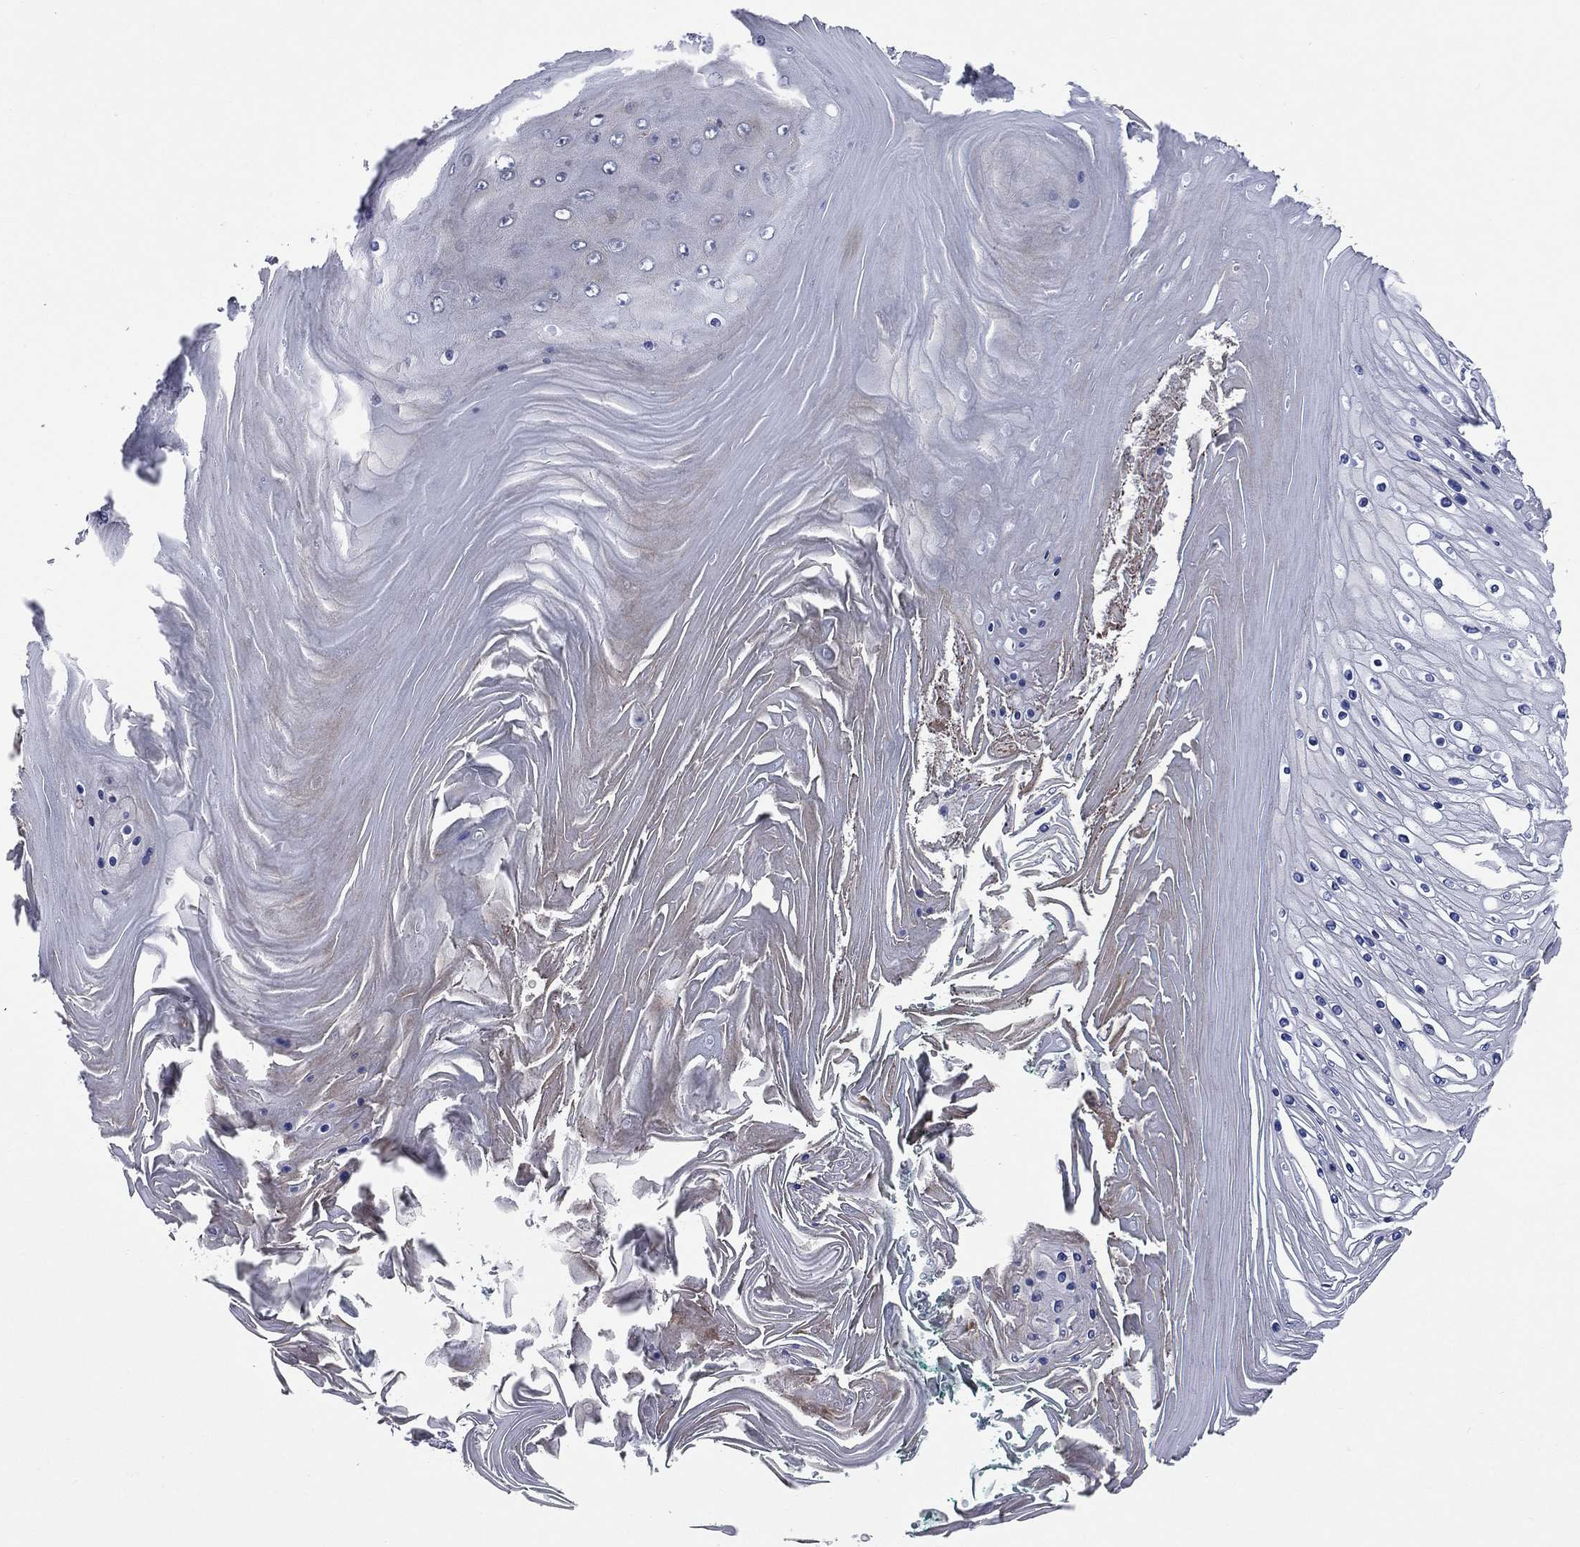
{"staining": {"intensity": "negative", "quantity": "none", "location": "none"}, "tissue": "skin cancer", "cell_type": "Tumor cells", "image_type": "cancer", "snomed": [{"axis": "morphology", "description": "Squamous cell carcinoma, NOS"}, {"axis": "topography", "description": "Skin"}], "caption": "Immunohistochemical staining of skin cancer (squamous cell carcinoma) exhibits no significant expression in tumor cells.", "gene": "CCDC159", "patient": {"sex": "male", "age": 62}}